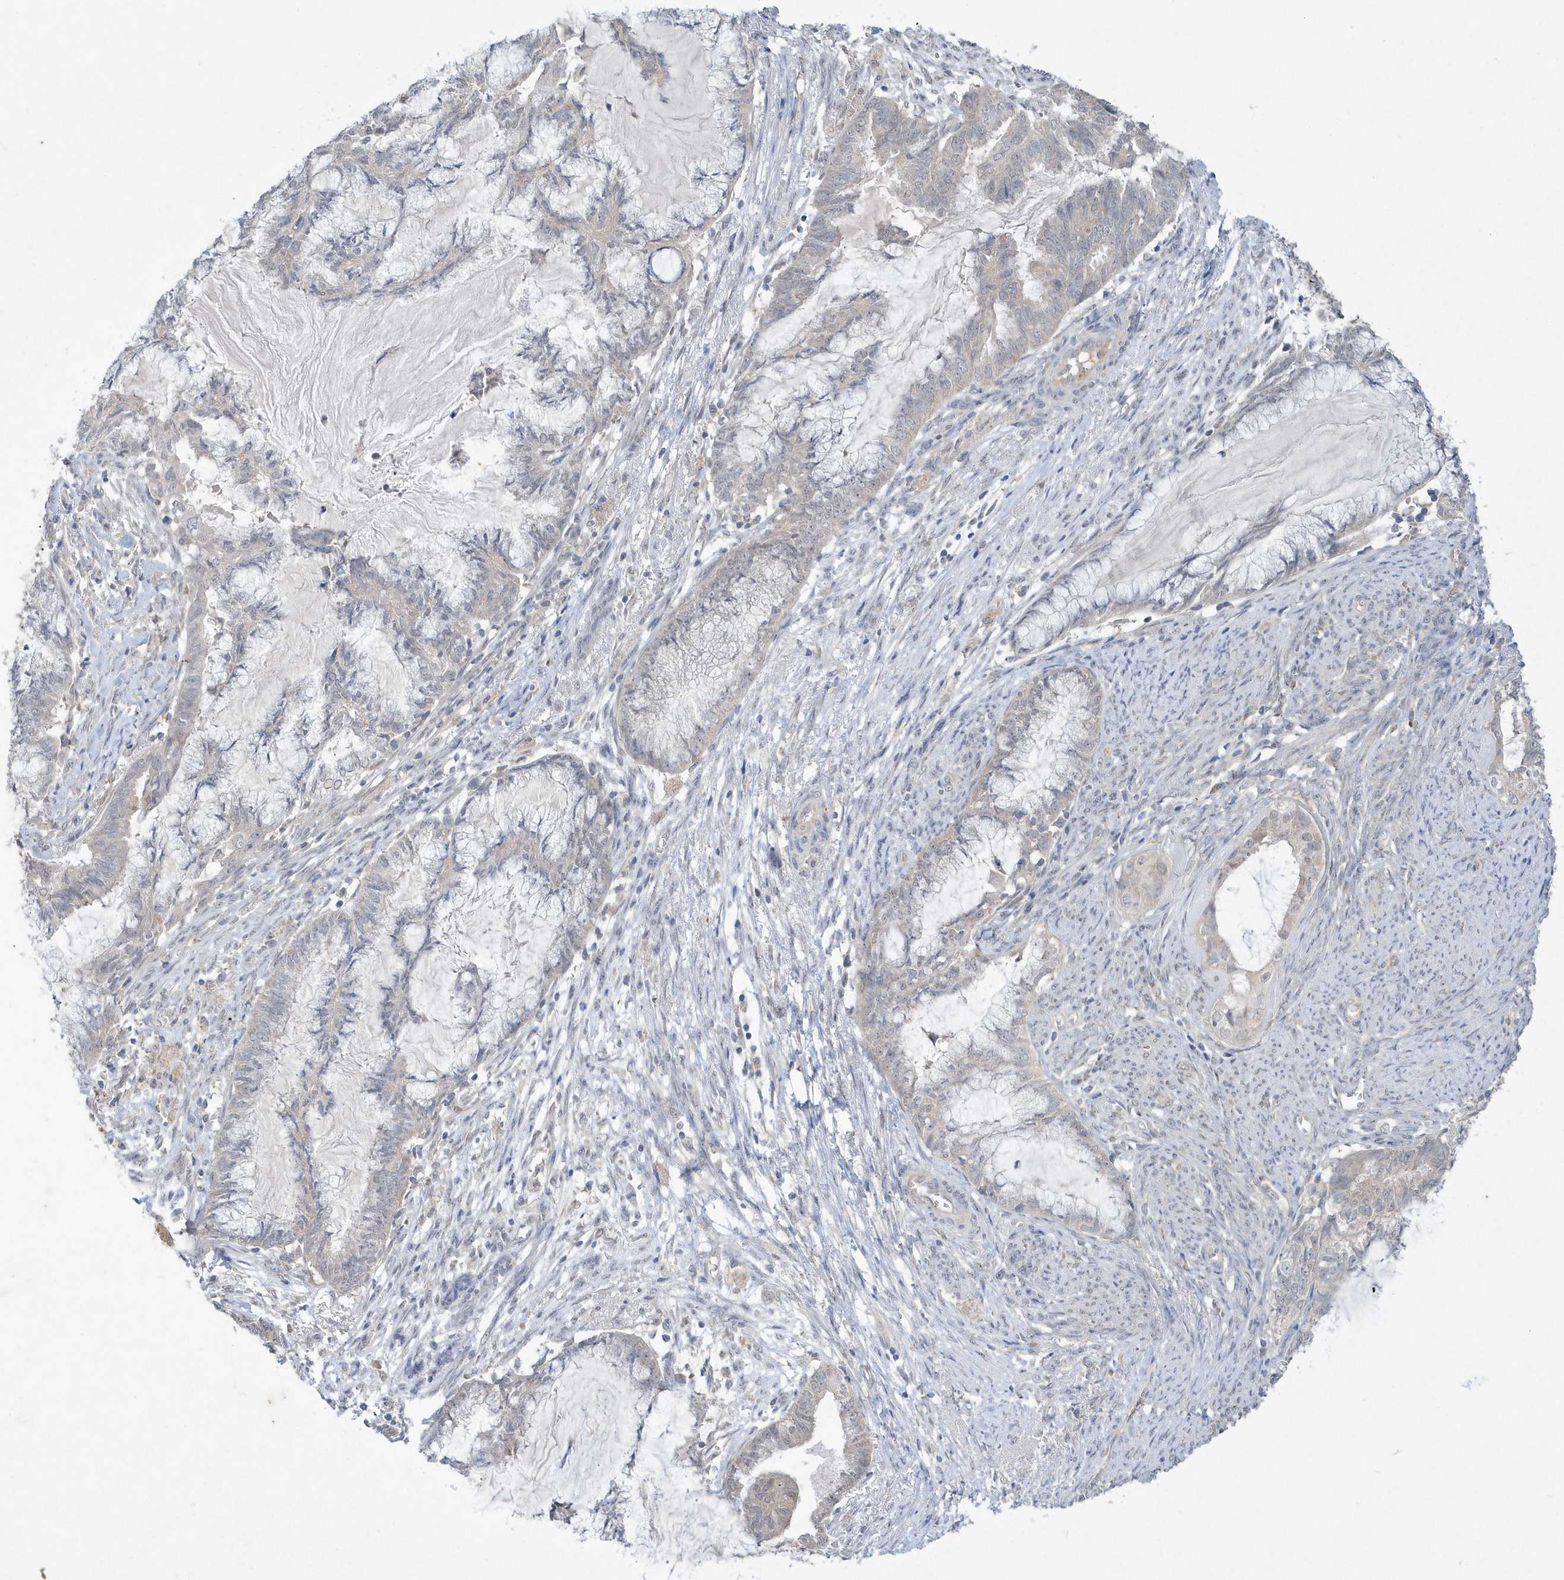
{"staining": {"intensity": "weak", "quantity": "<25%", "location": "cytoplasmic/membranous"}, "tissue": "endometrial cancer", "cell_type": "Tumor cells", "image_type": "cancer", "snomed": [{"axis": "morphology", "description": "Adenocarcinoma, NOS"}, {"axis": "topography", "description": "Endometrium"}], "caption": "Endometrial cancer (adenocarcinoma) stained for a protein using immunohistochemistry shows no expression tumor cells.", "gene": "AKR7A2", "patient": {"sex": "female", "age": 86}}